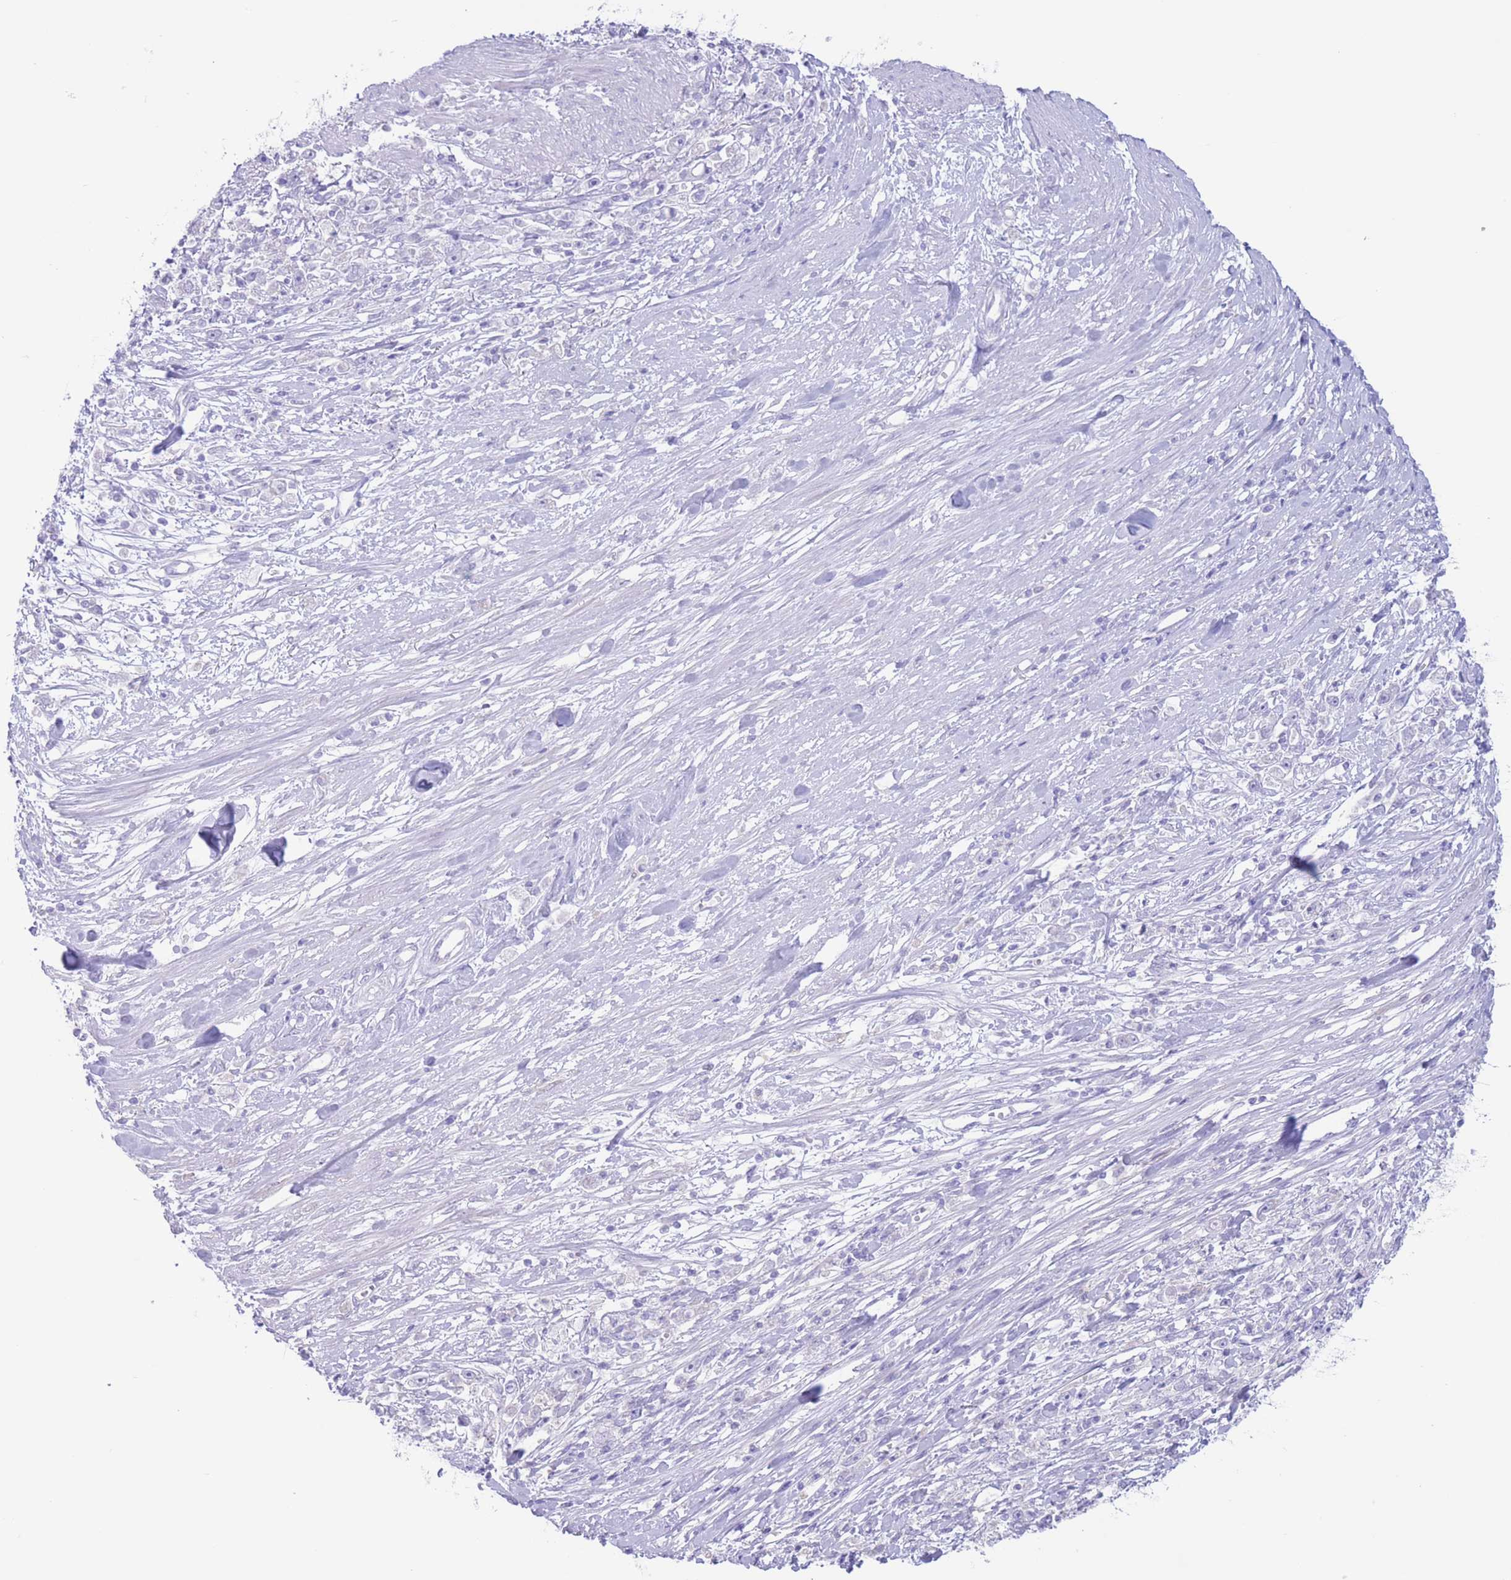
{"staining": {"intensity": "negative", "quantity": "none", "location": "none"}, "tissue": "stomach cancer", "cell_type": "Tumor cells", "image_type": "cancer", "snomed": [{"axis": "morphology", "description": "Adenocarcinoma, NOS"}, {"axis": "topography", "description": "Stomach"}], "caption": "IHC micrograph of stomach cancer (adenocarcinoma) stained for a protein (brown), which displays no staining in tumor cells.", "gene": "FAH", "patient": {"sex": "female", "age": 59}}